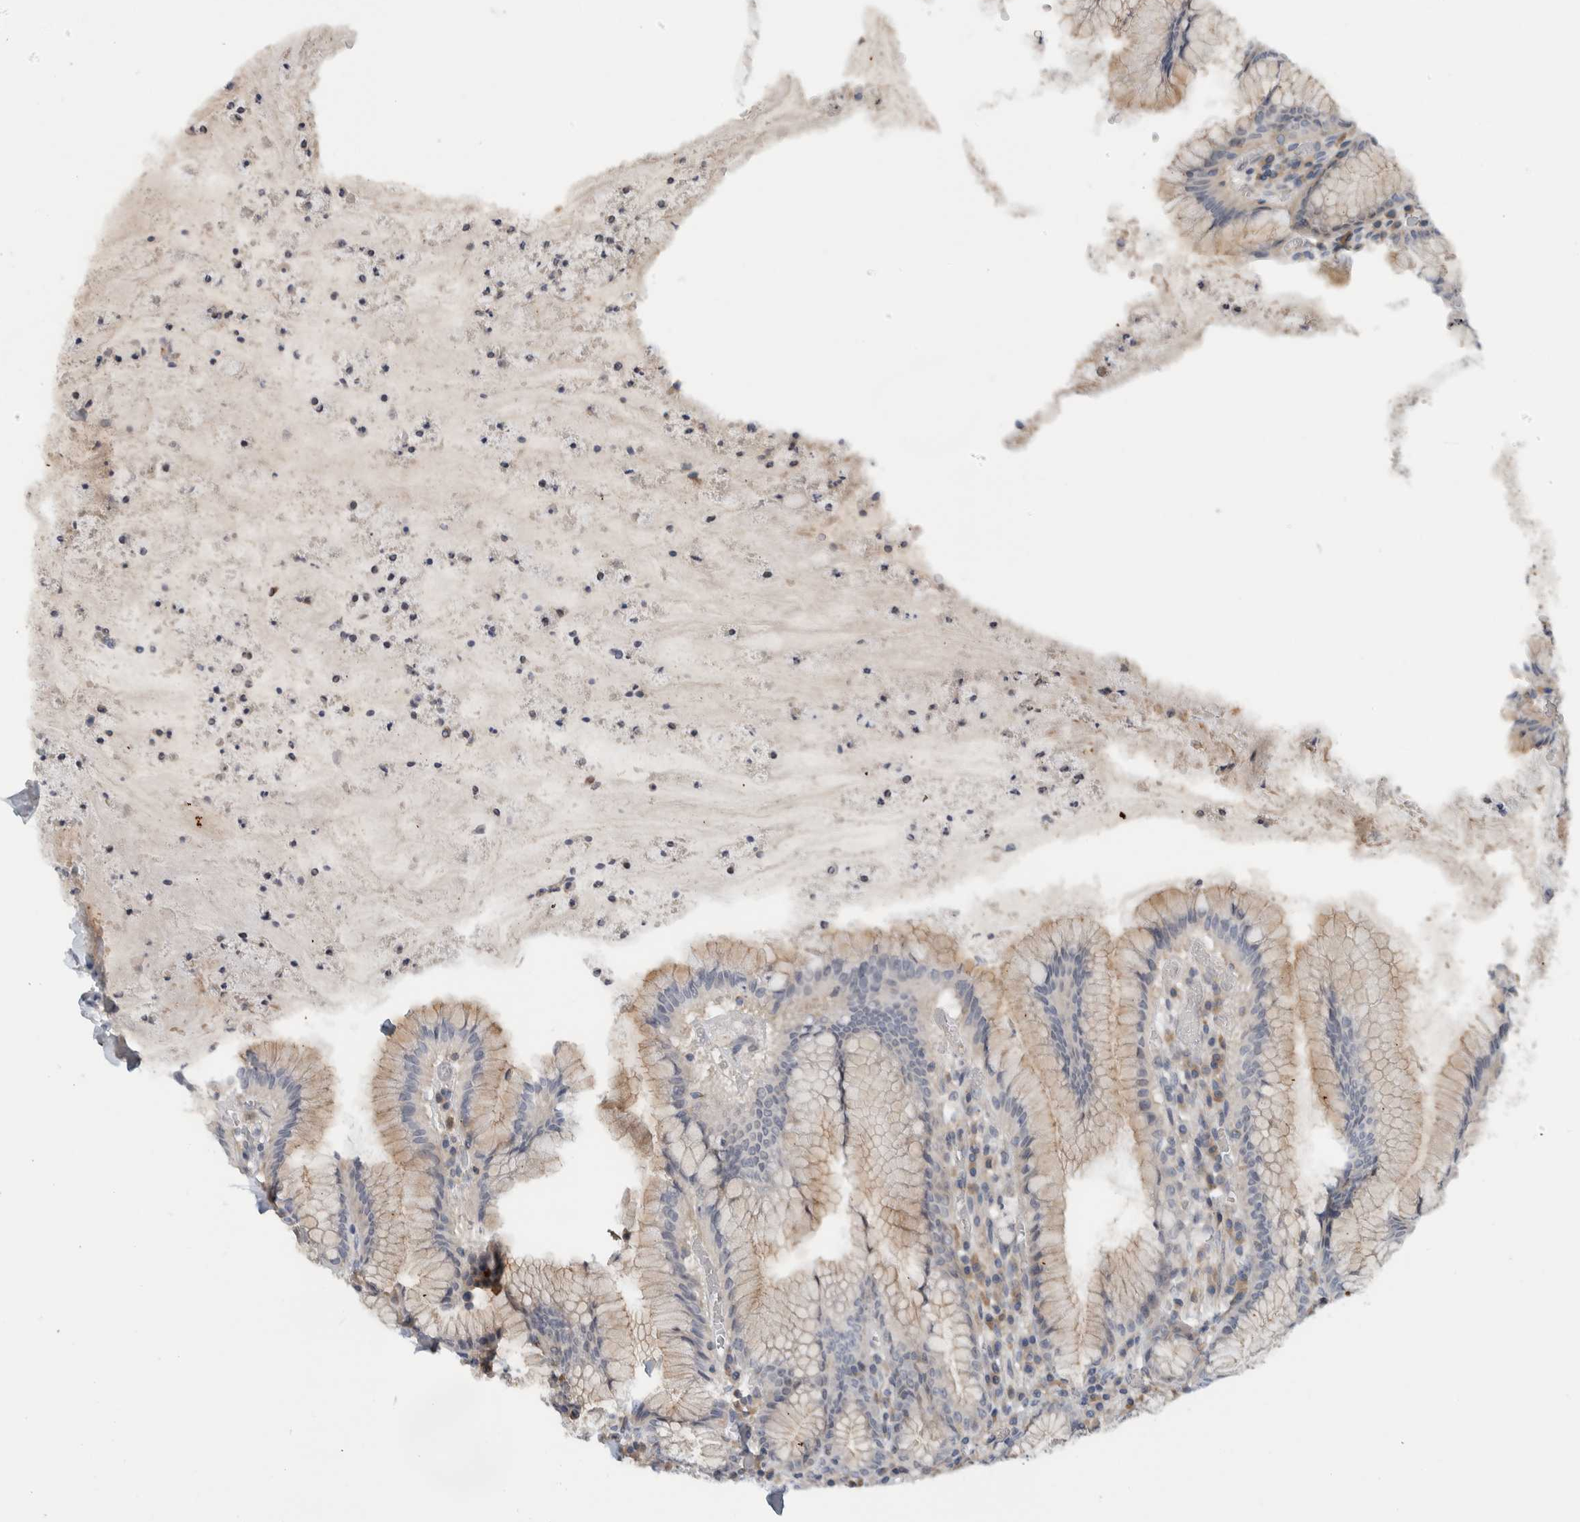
{"staining": {"intensity": "moderate", "quantity": "<25%", "location": "cytoplasmic/membranous"}, "tissue": "stomach", "cell_type": "Glandular cells", "image_type": "normal", "snomed": [{"axis": "morphology", "description": "Normal tissue, NOS"}, {"axis": "topography", "description": "Stomach"}], "caption": "A brown stain labels moderate cytoplasmic/membranous staining of a protein in glandular cells of unremarkable stomach. The protein is stained brown, and the nuclei are stained in blue (DAB (3,3'-diaminobenzidine) IHC with brightfield microscopy, high magnification).", "gene": "MPRIP", "patient": {"sex": "male", "age": 55}}